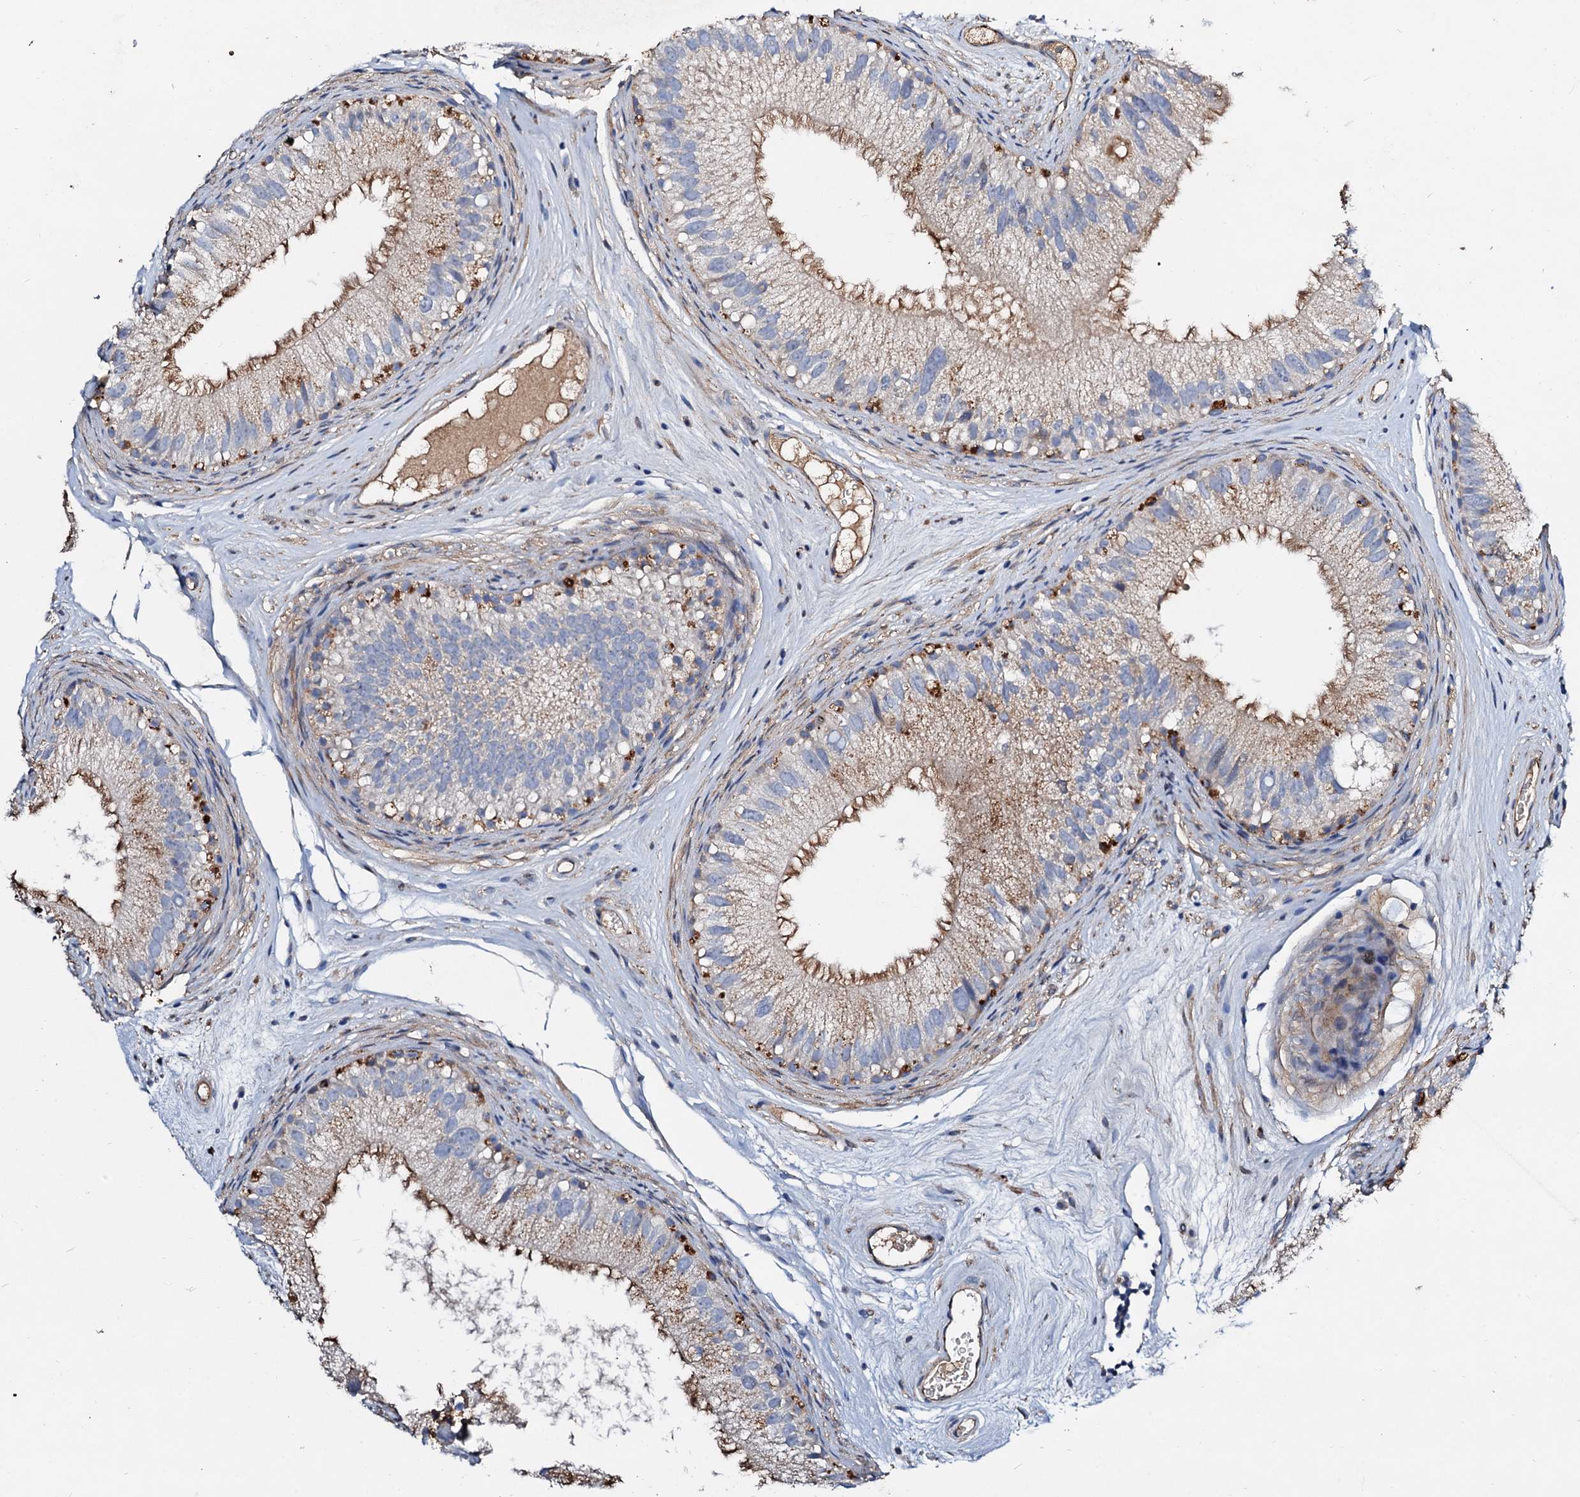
{"staining": {"intensity": "weak", "quantity": "25%-75%", "location": "cytoplasmic/membranous"}, "tissue": "epididymis", "cell_type": "Glandular cells", "image_type": "normal", "snomed": [{"axis": "morphology", "description": "Normal tissue, NOS"}, {"axis": "topography", "description": "Epididymis"}], "caption": "This is a histology image of immunohistochemistry (IHC) staining of unremarkable epididymis, which shows weak staining in the cytoplasmic/membranous of glandular cells.", "gene": "FIBIN", "patient": {"sex": "male", "age": 77}}